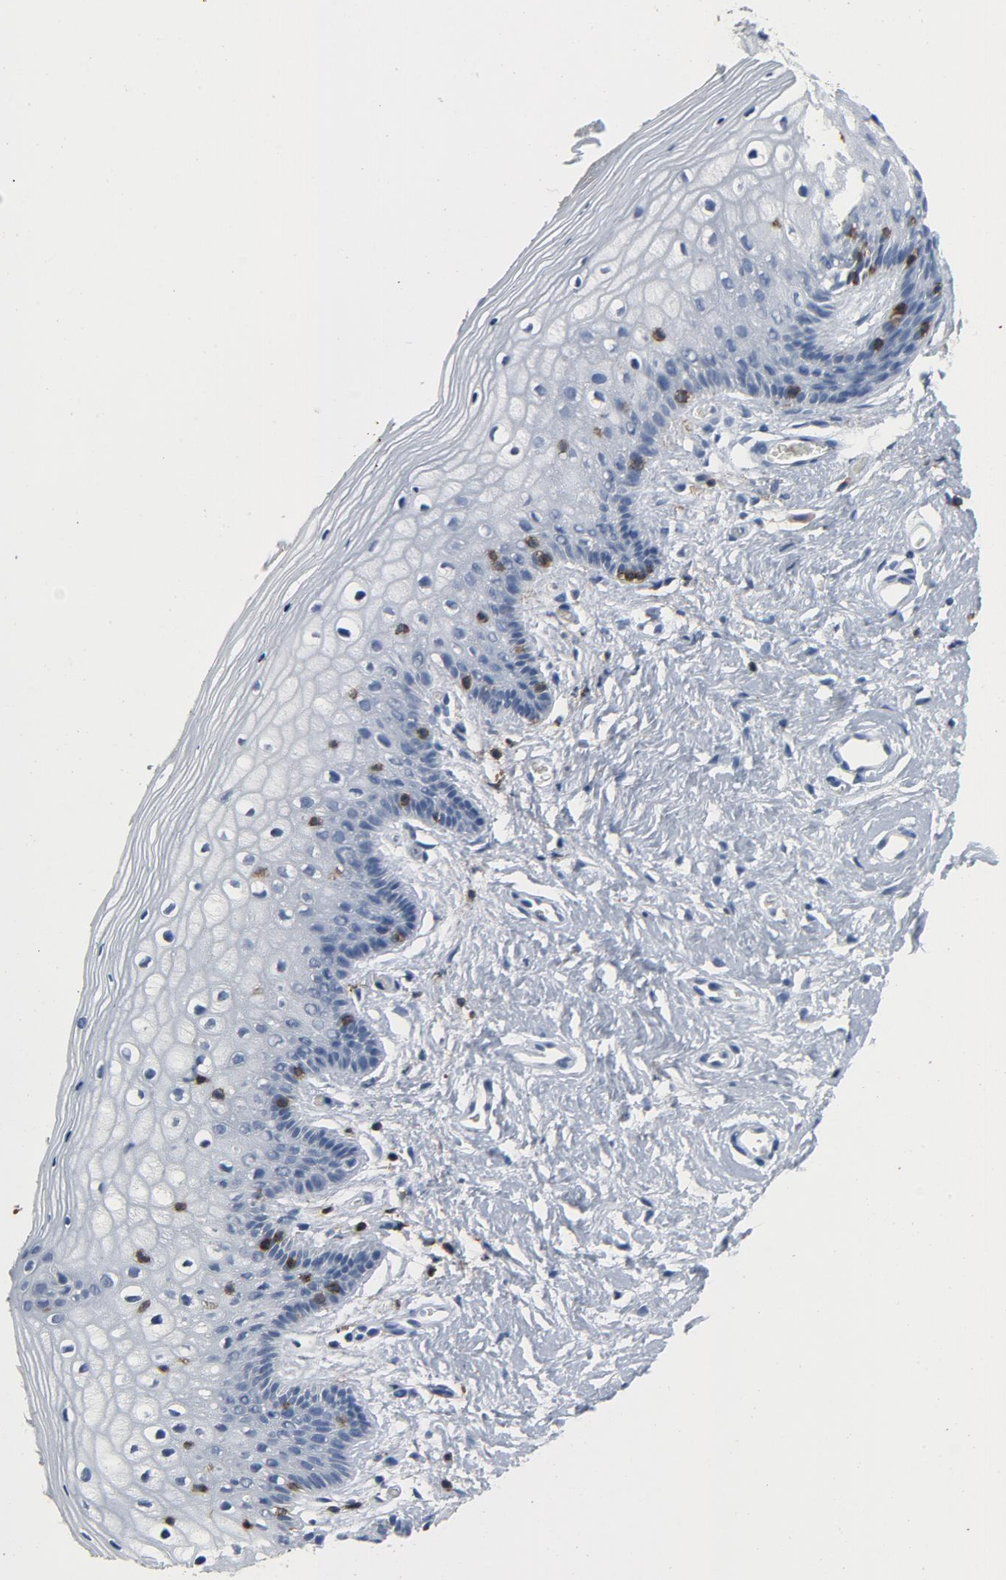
{"staining": {"intensity": "negative", "quantity": "none", "location": "none"}, "tissue": "vagina", "cell_type": "Squamous epithelial cells", "image_type": "normal", "snomed": [{"axis": "morphology", "description": "Normal tissue, NOS"}, {"axis": "topography", "description": "Vagina"}], "caption": "Histopathology image shows no protein staining in squamous epithelial cells of benign vagina. Brightfield microscopy of IHC stained with DAB (brown) and hematoxylin (blue), captured at high magnification.", "gene": "LCK", "patient": {"sex": "female", "age": 46}}